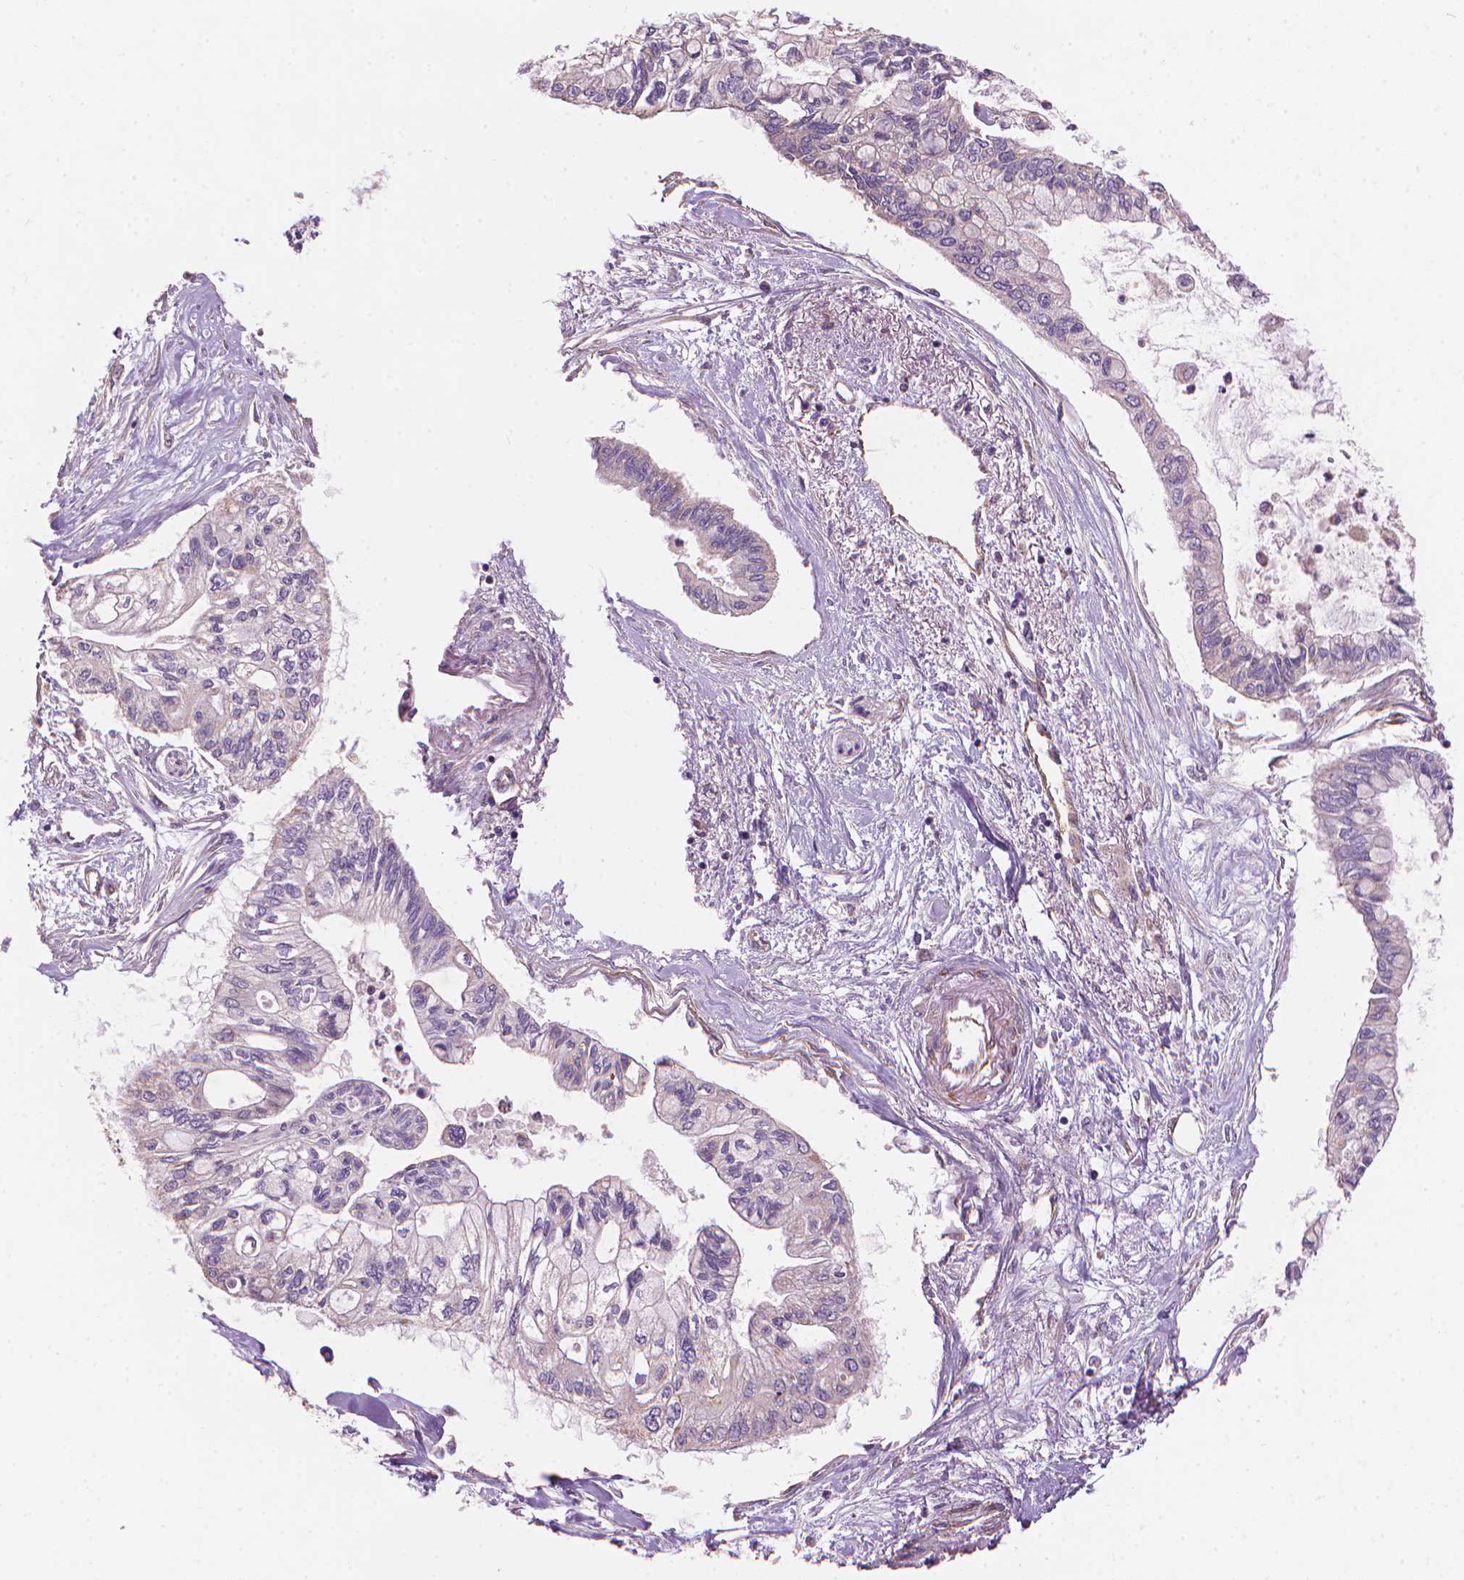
{"staining": {"intensity": "weak", "quantity": "<25%", "location": "cytoplasmic/membranous"}, "tissue": "pancreatic cancer", "cell_type": "Tumor cells", "image_type": "cancer", "snomed": [{"axis": "morphology", "description": "Adenocarcinoma, NOS"}, {"axis": "topography", "description": "Pancreas"}], "caption": "Tumor cells are negative for protein expression in human adenocarcinoma (pancreatic).", "gene": "TTC29", "patient": {"sex": "female", "age": 77}}